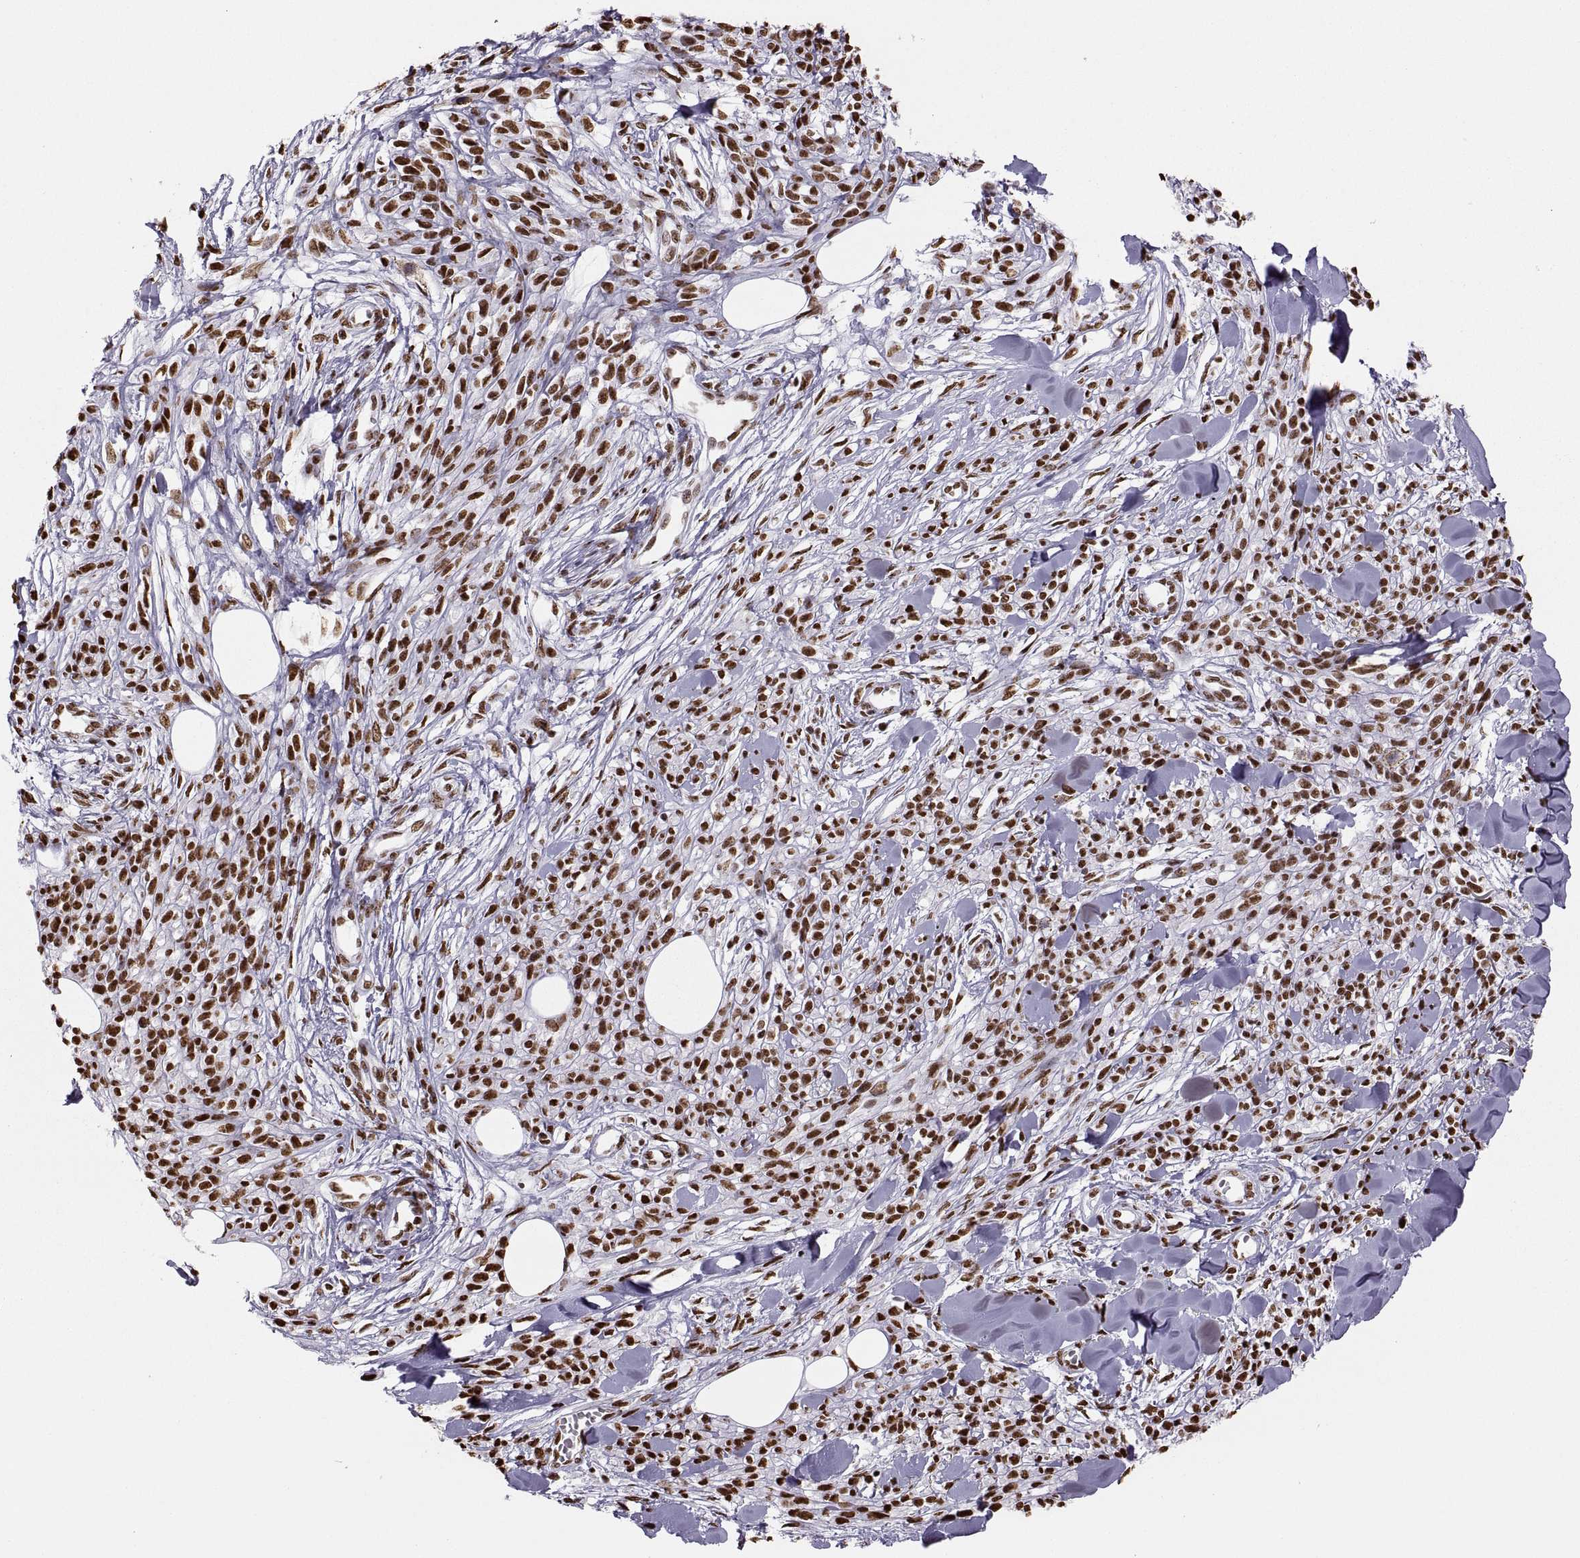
{"staining": {"intensity": "strong", "quantity": "25%-75%", "location": "nuclear"}, "tissue": "melanoma", "cell_type": "Tumor cells", "image_type": "cancer", "snomed": [{"axis": "morphology", "description": "Malignant melanoma, NOS"}, {"axis": "topography", "description": "Skin"}, {"axis": "topography", "description": "Skin of trunk"}], "caption": "Approximately 25%-75% of tumor cells in human melanoma show strong nuclear protein positivity as visualized by brown immunohistochemical staining.", "gene": "SNAI1", "patient": {"sex": "male", "age": 74}}